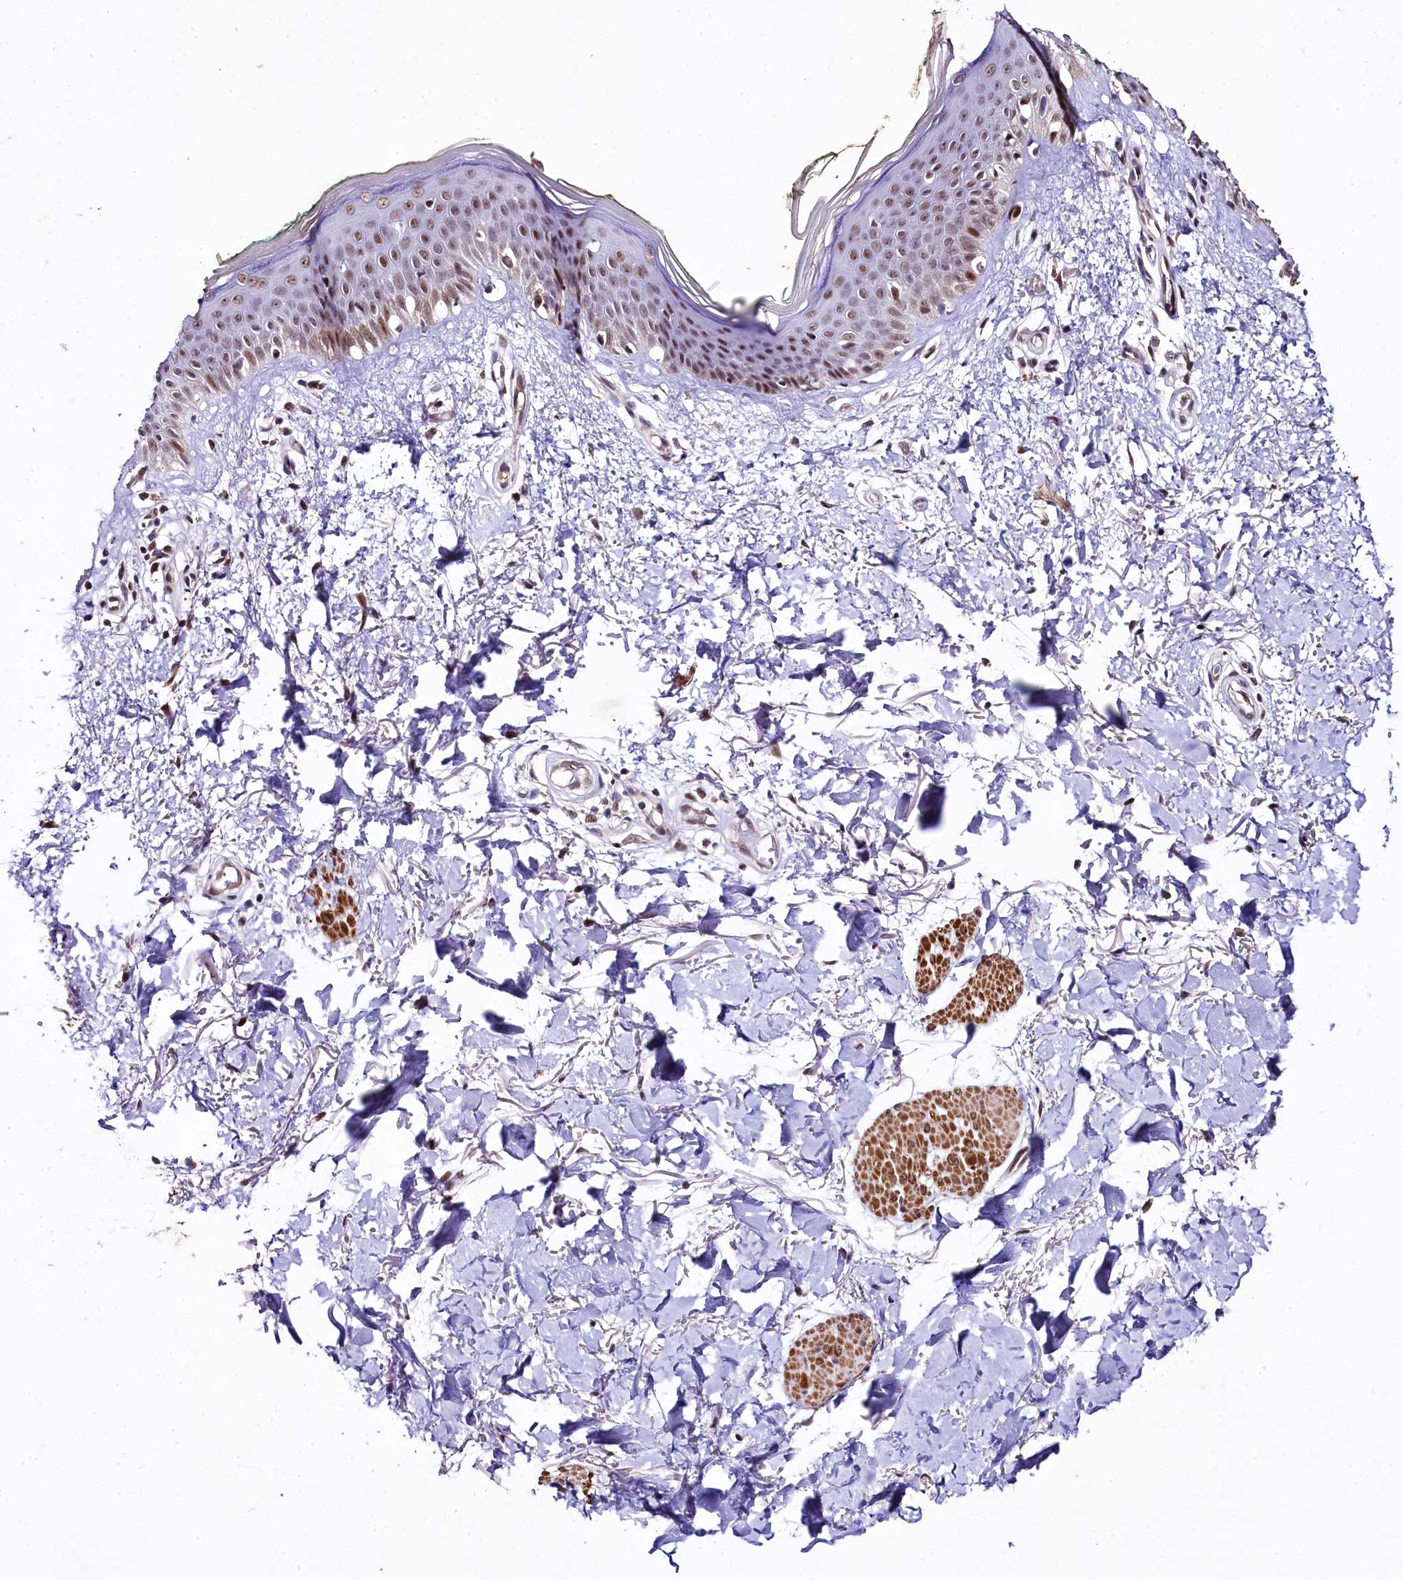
{"staining": {"intensity": "moderate", "quantity": ">75%", "location": "nuclear"}, "tissue": "skin", "cell_type": "Fibroblasts", "image_type": "normal", "snomed": [{"axis": "morphology", "description": "Normal tissue, NOS"}, {"axis": "topography", "description": "Skin"}], "caption": "A brown stain highlights moderate nuclear staining of a protein in fibroblasts of benign skin. The staining is performed using DAB (3,3'-diaminobenzidine) brown chromogen to label protein expression. The nuclei are counter-stained blue using hematoxylin.", "gene": "SAMD10", "patient": {"sex": "male", "age": 62}}